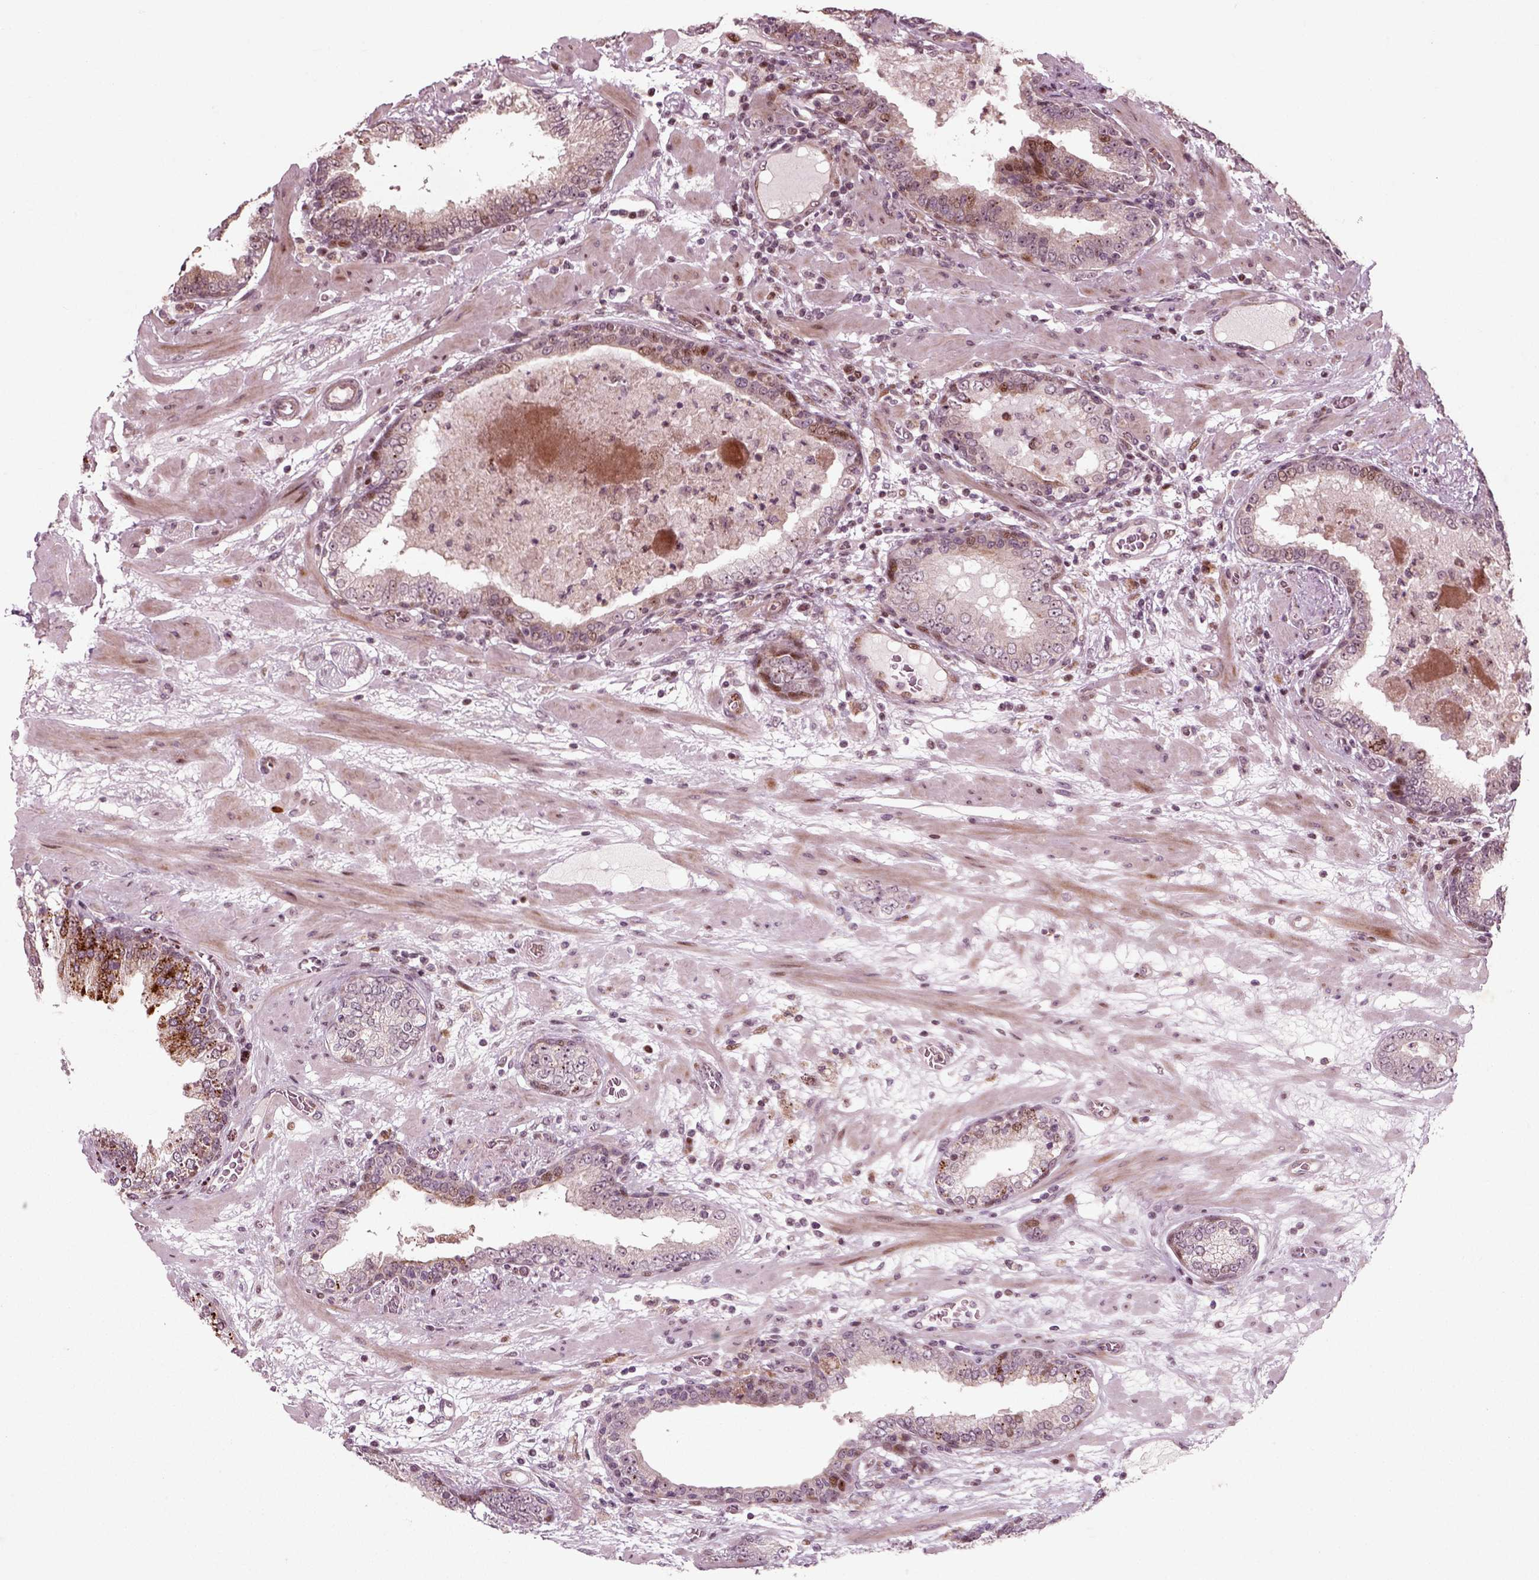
{"staining": {"intensity": "moderate", "quantity": "<25%", "location": "nuclear"}, "tissue": "prostate cancer", "cell_type": "Tumor cells", "image_type": "cancer", "snomed": [{"axis": "morphology", "description": "Adenocarcinoma, Low grade"}, {"axis": "topography", "description": "Prostate"}], "caption": "An immunohistochemistry micrograph of neoplastic tissue is shown. Protein staining in brown labels moderate nuclear positivity in low-grade adenocarcinoma (prostate) within tumor cells.", "gene": "CDC14A", "patient": {"sex": "male", "age": 60}}